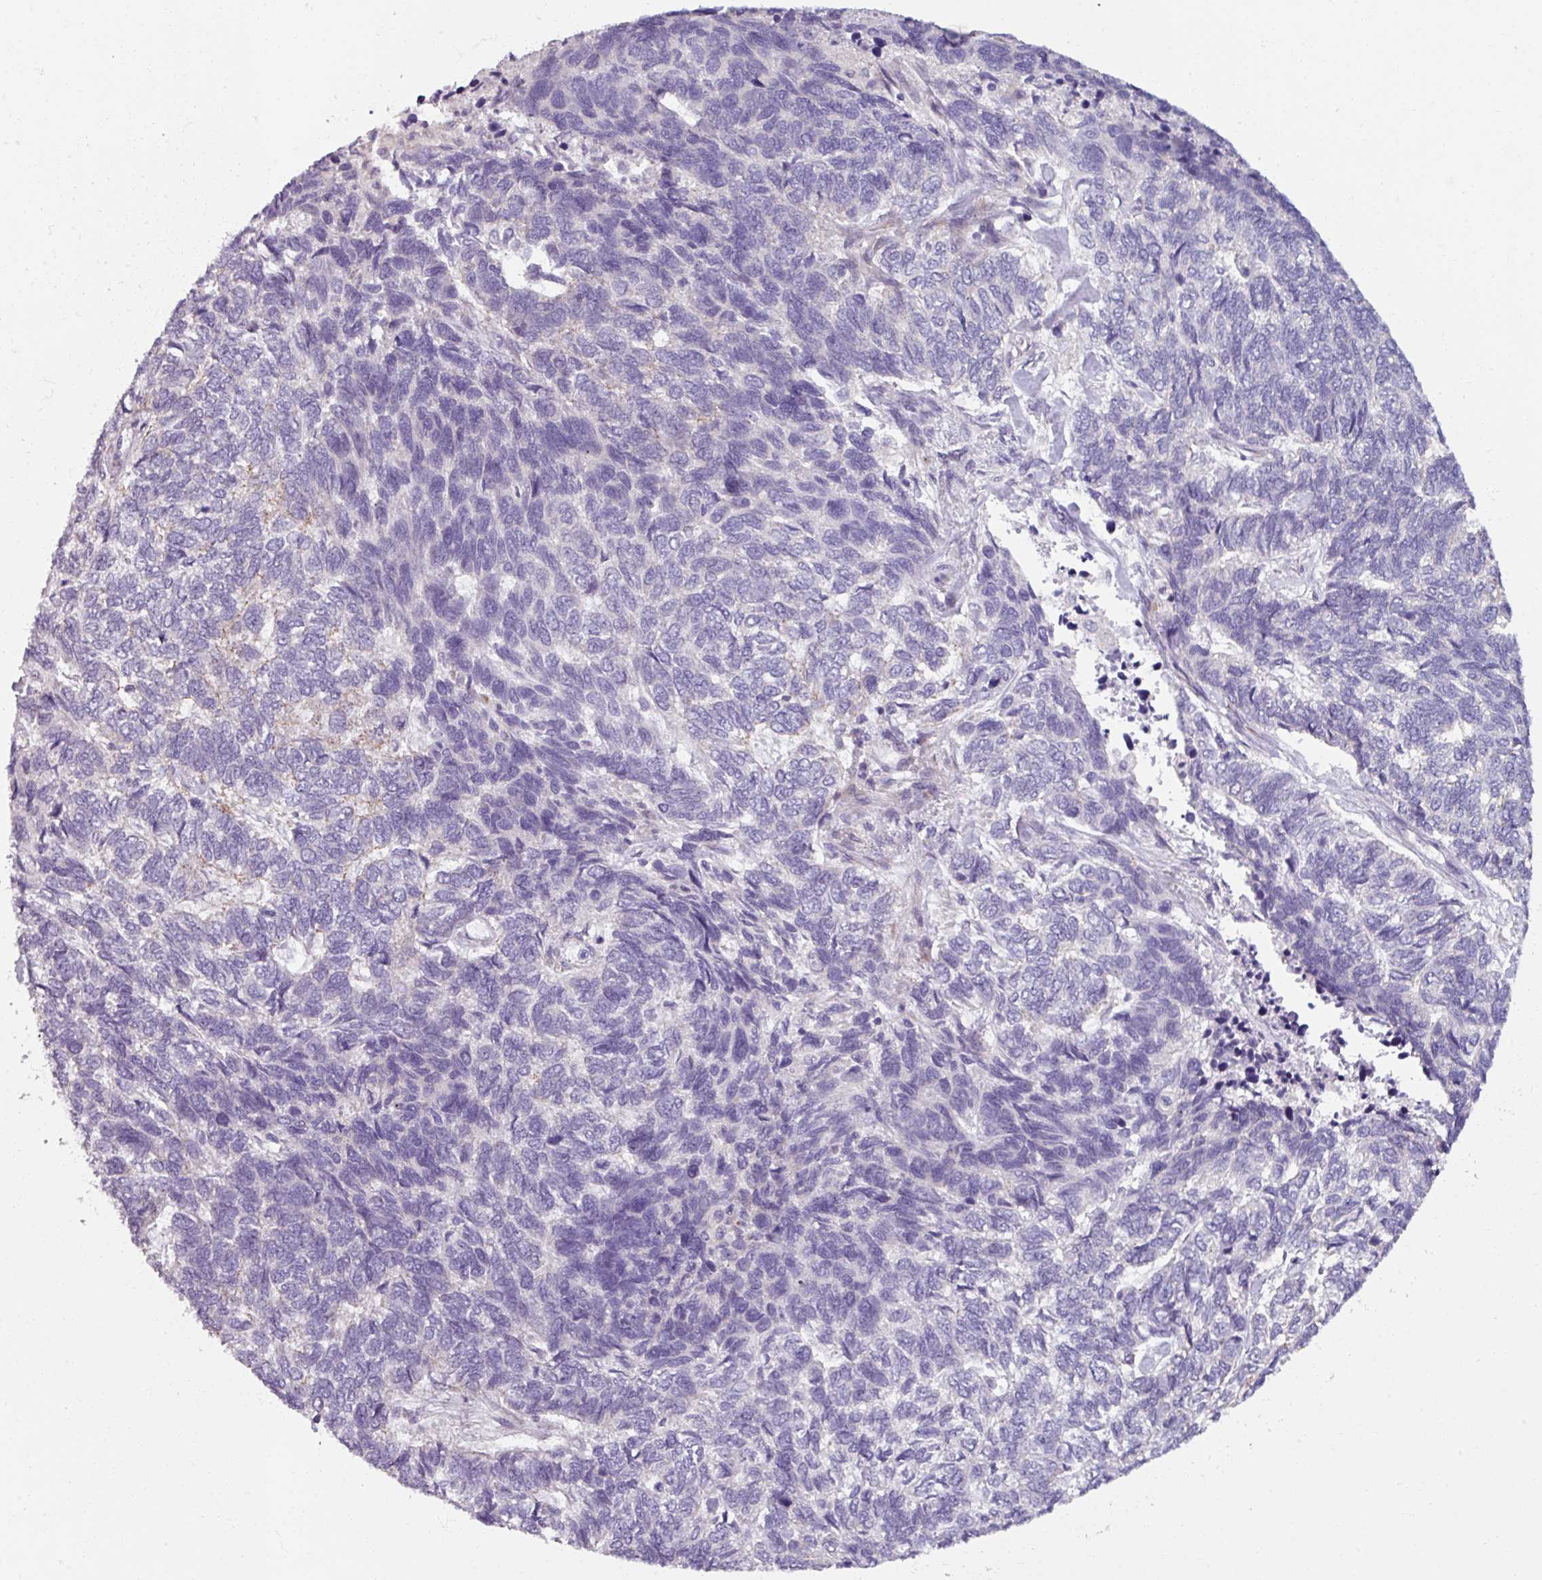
{"staining": {"intensity": "negative", "quantity": "none", "location": "none"}, "tissue": "skin cancer", "cell_type": "Tumor cells", "image_type": "cancer", "snomed": [{"axis": "morphology", "description": "Basal cell carcinoma"}, {"axis": "topography", "description": "Skin"}], "caption": "This is an immunohistochemistry image of skin cancer (basal cell carcinoma). There is no staining in tumor cells.", "gene": "SMIM11", "patient": {"sex": "female", "age": 65}}